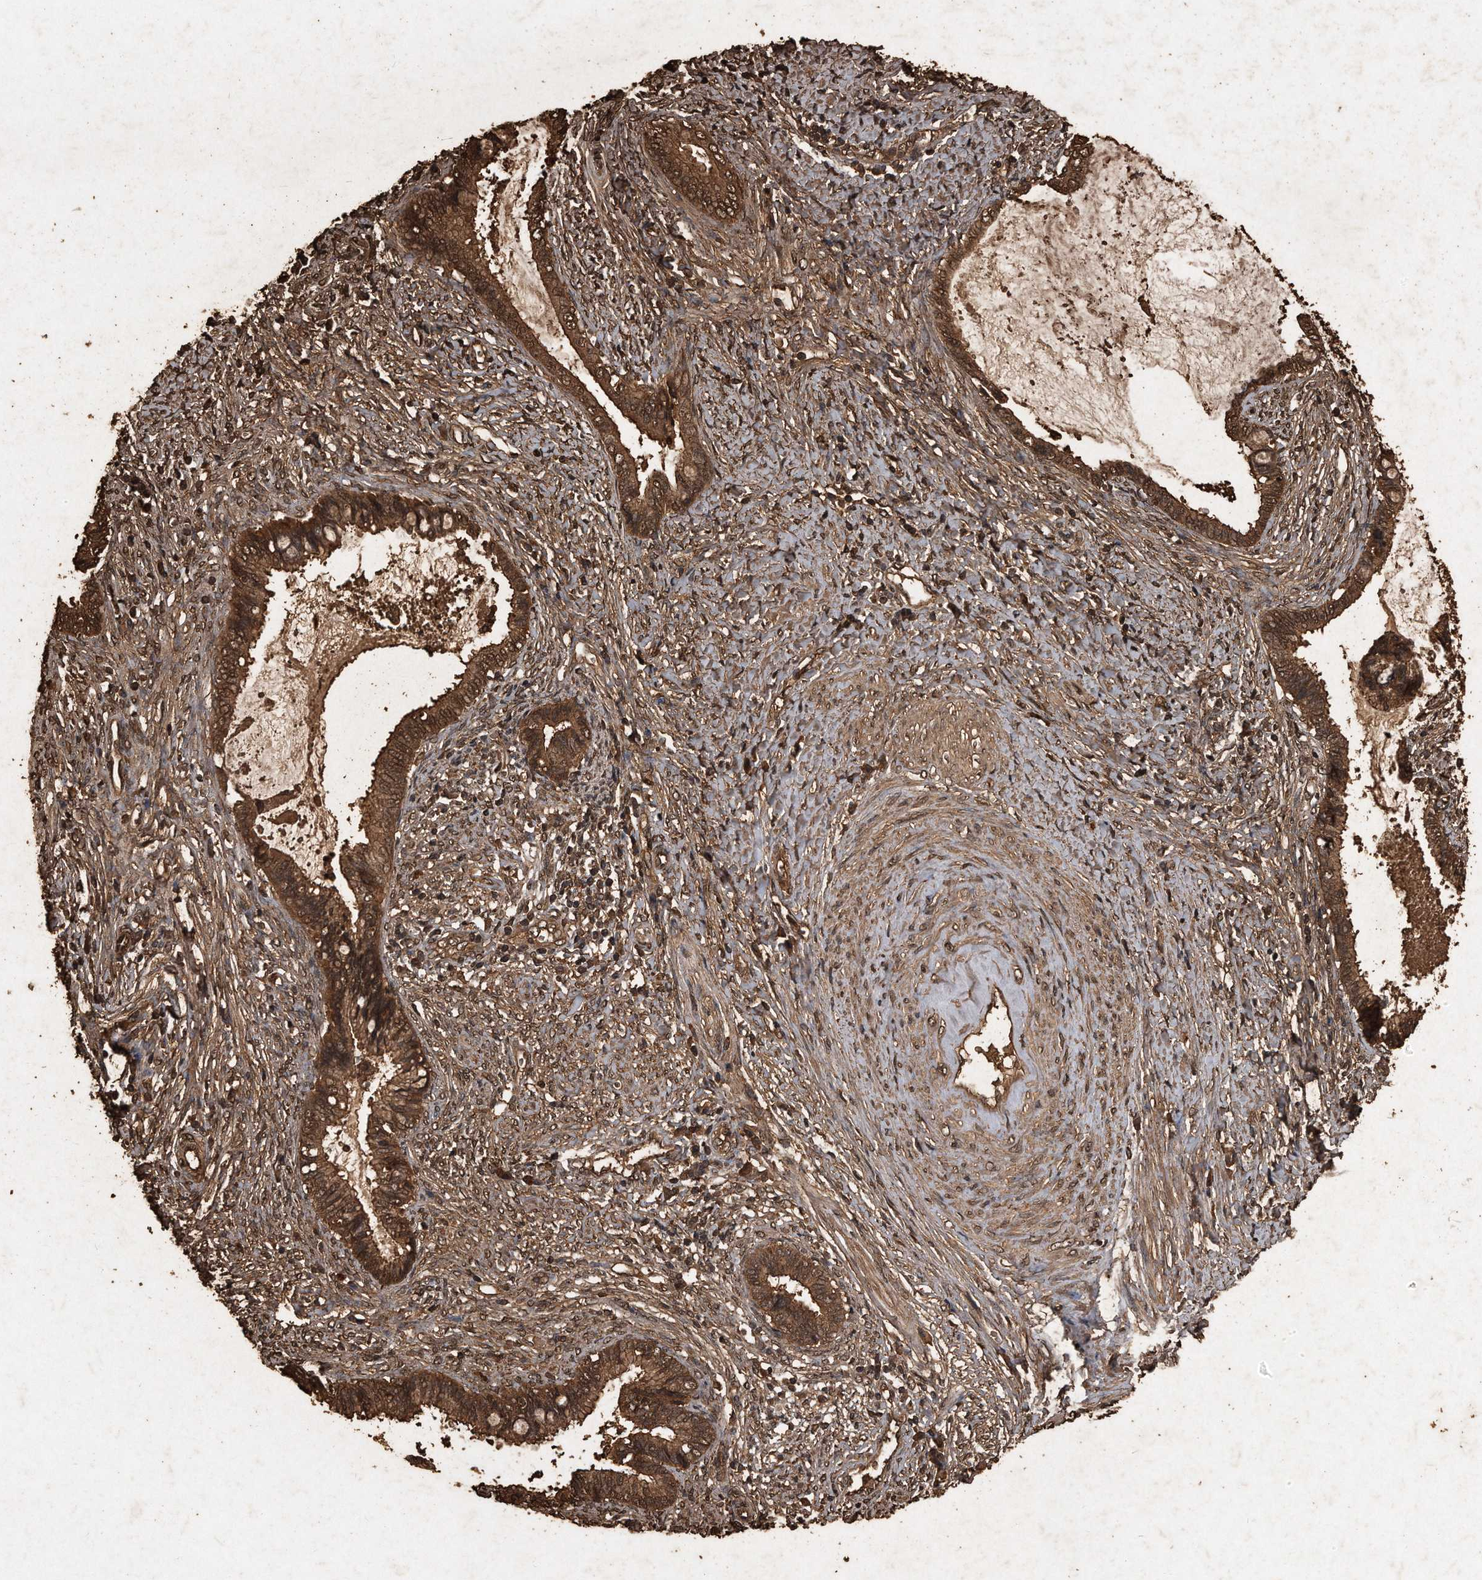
{"staining": {"intensity": "moderate", "quantity": ">75%", "location": "cytoplasmic/membranous"}, "tissue": "cervical cancer", "cell_type": "Tumor cells", "image_type": "cancer", "snomed": [{"axis": "morphology", "description": "Adenocarcinoma, NOS"}, {"axis": "topography", "description": "Cervix"}], "caption": "Adenocarcinoma (cervical) was stained to show a protein in brown. There is medium levels of moderate cytoplasmic/membranous expression in about >75% of tumor cells.", "gene": "CFLAR", "patient": {"sex": "female", "age": 44}}